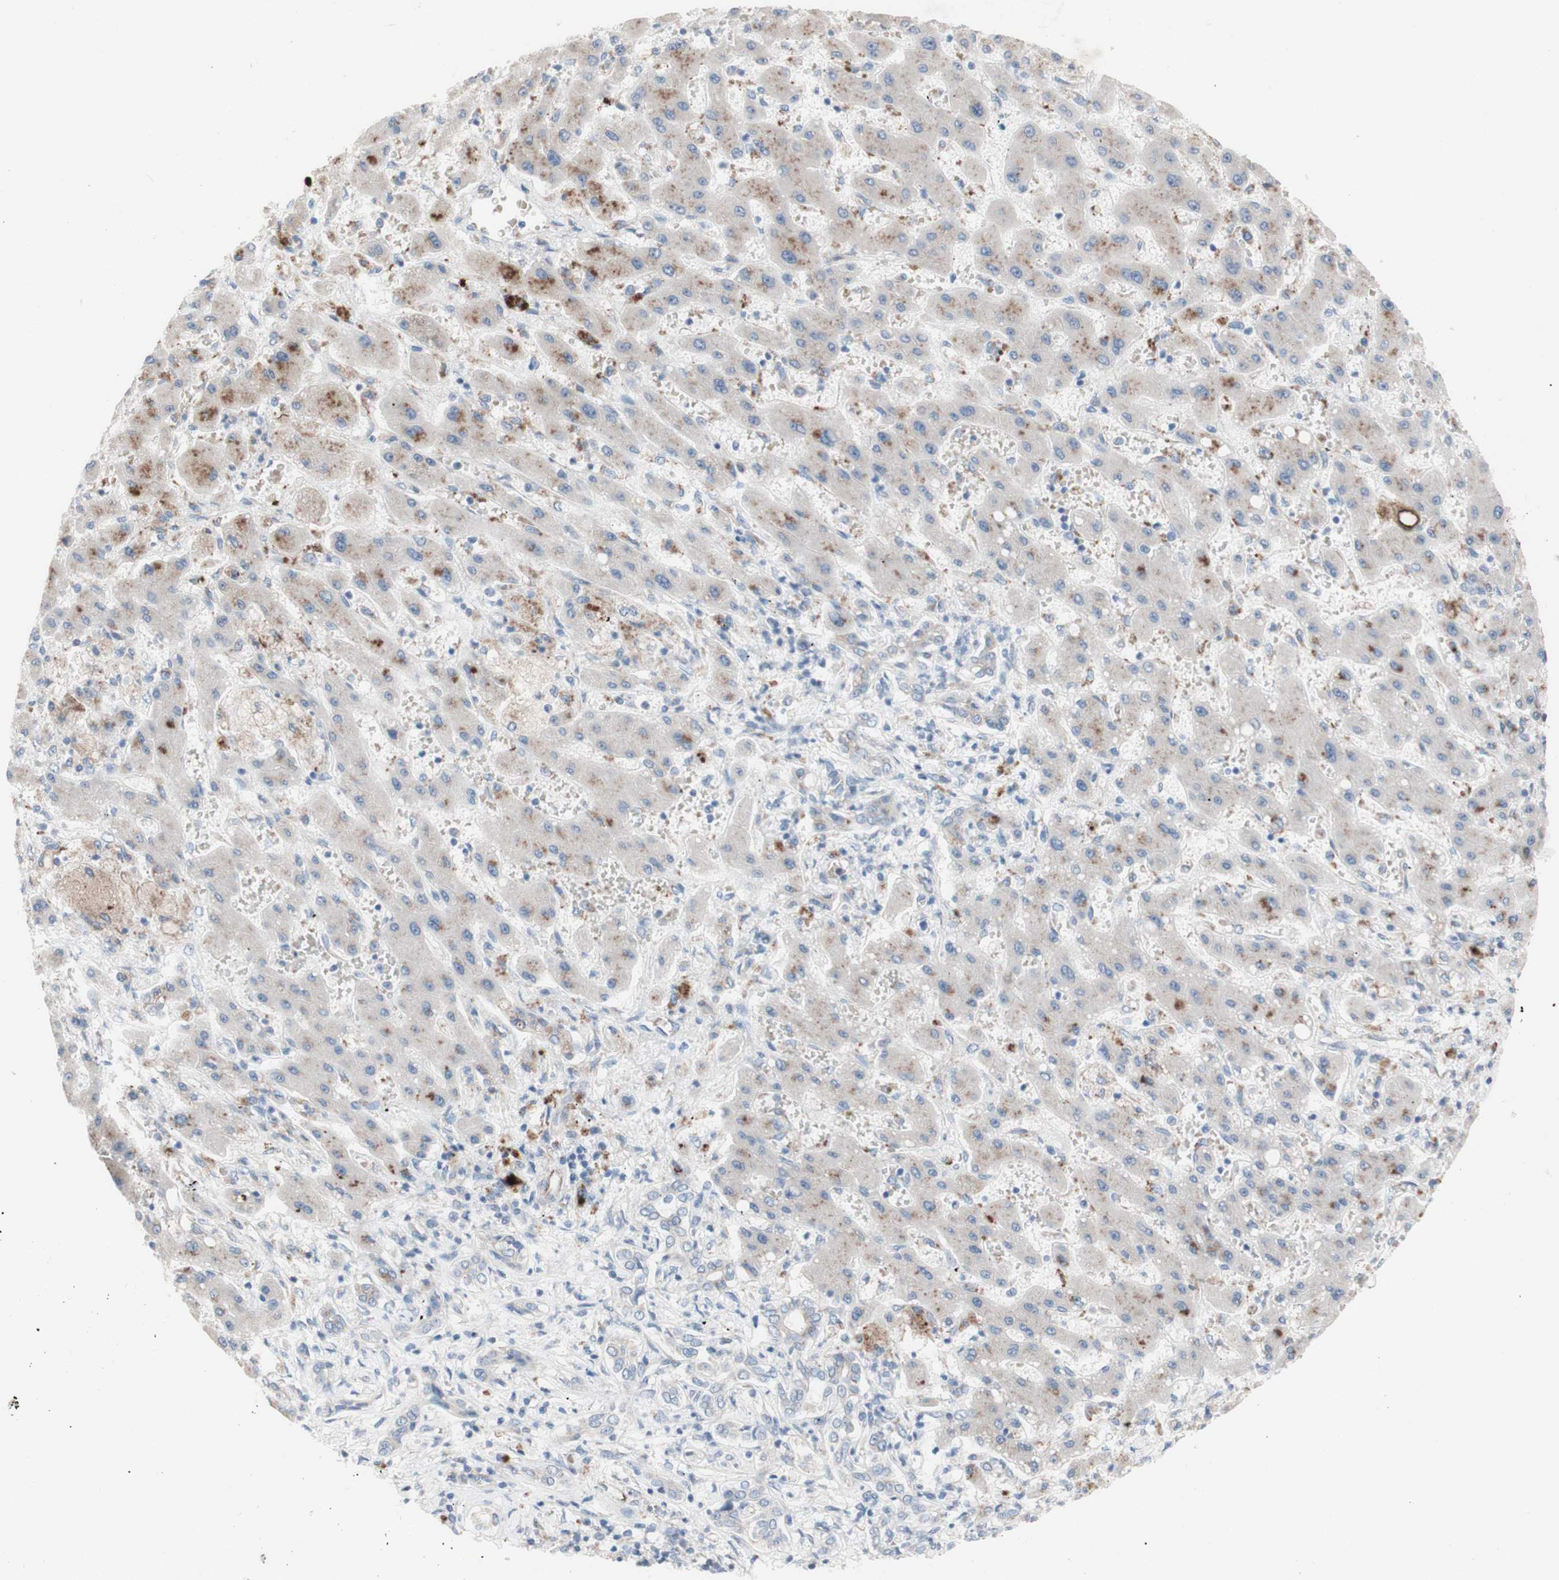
{"staining": {"intensity": "negative", "quantity": "none", "location": "none"}, "tissue": "liver cancer", "cell_type": "Tumor cells", "image_type": "cancer", "snomed": [{"axis": "morphology", "description": "Cholangiocarcinoma"}, {"axis": "topography", "description": "Liver"}], "caption": "A high-resolution histopathology image shows immunohistochemistry (IHC) staining of liver cancer (cholangiocarcinoma), which reveals no significant positivity in tumor cells.", "gene": "AGPAT5", "patient": {"sex": "male", "age": 50}}